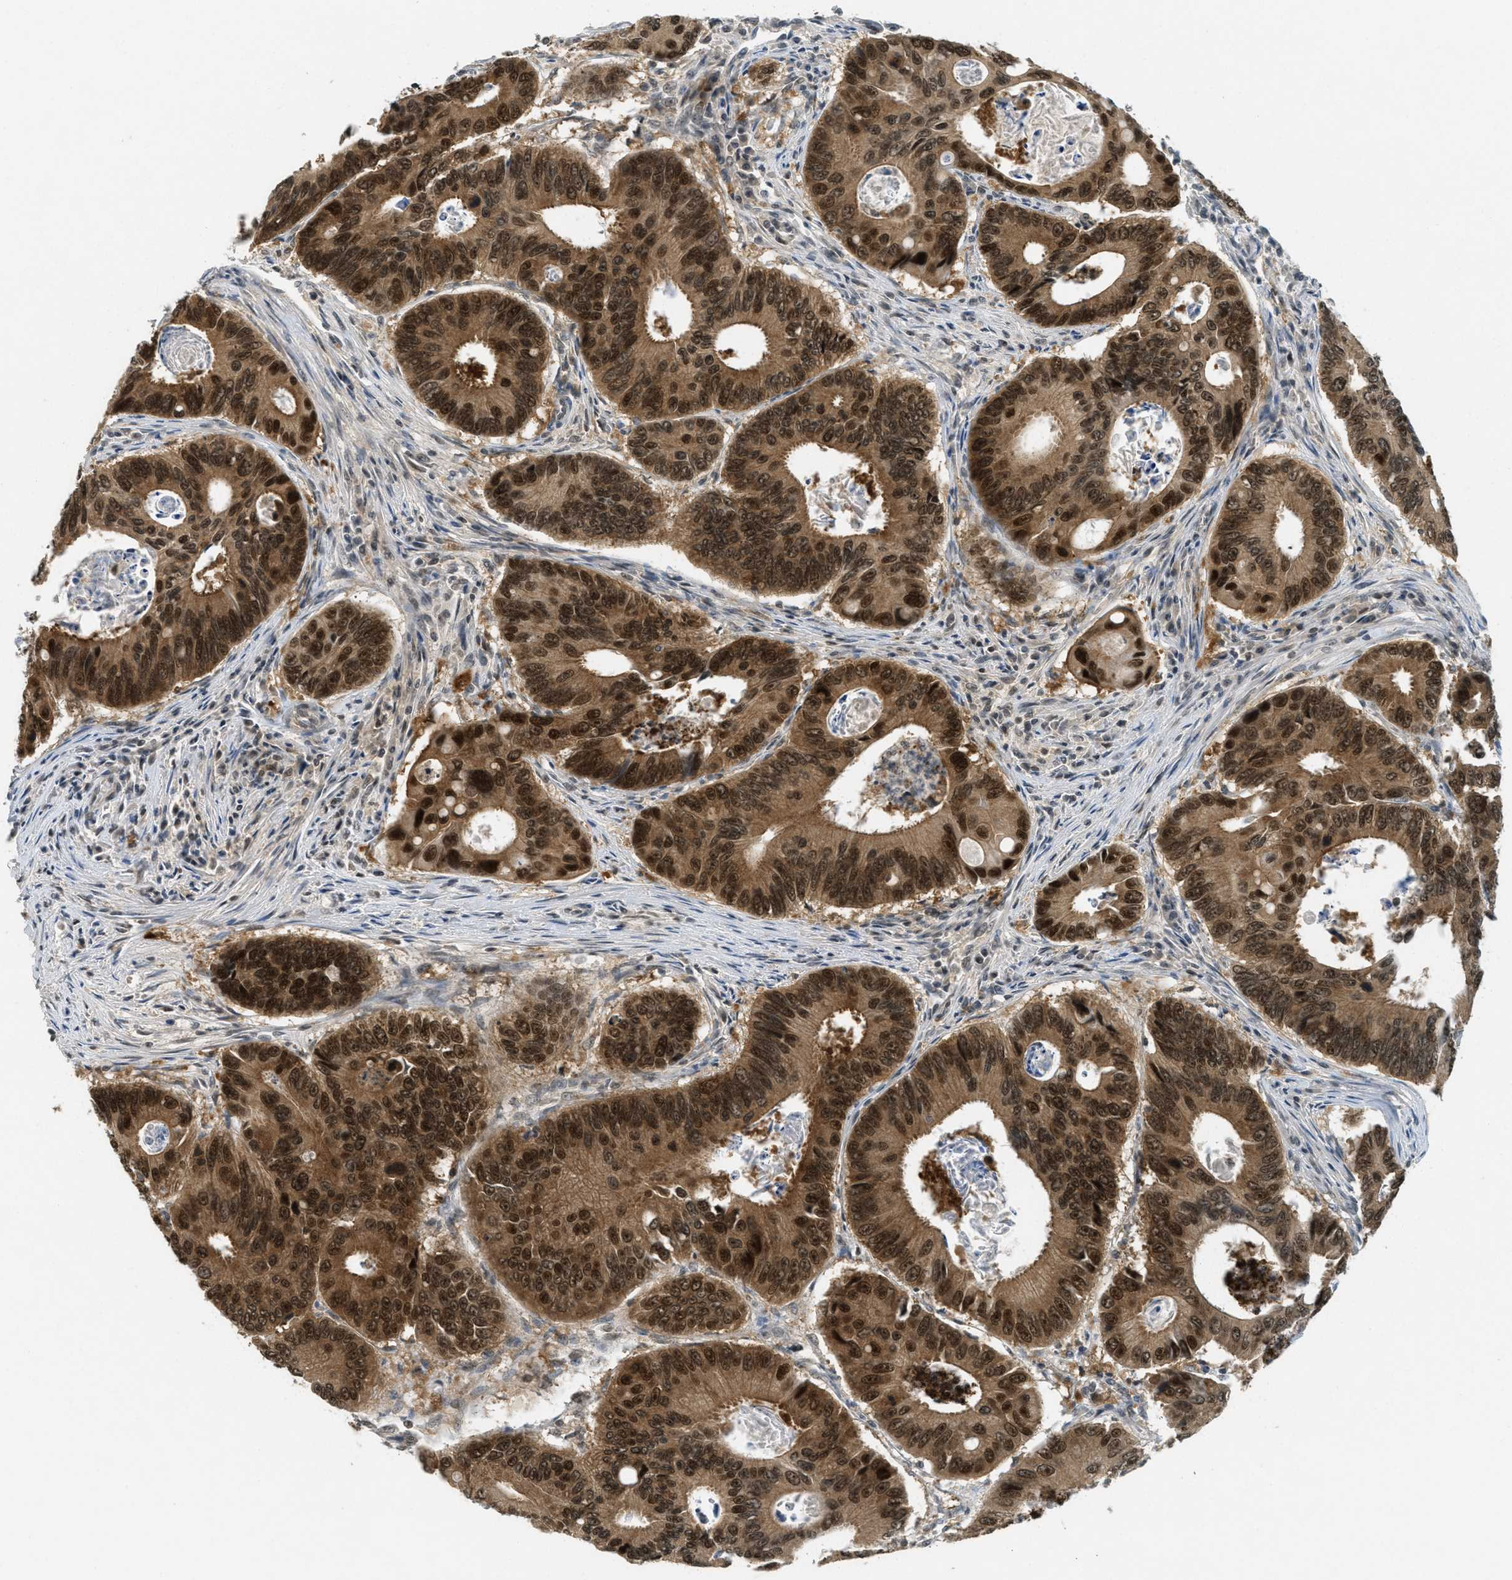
{"staining": {"intensity": "moderate", "quantity": ">75%", "location": "cytoplasmic/membranous,nuclear"}, "tissue": "colorectal cancer", "cell_type": "Tumor cells", "image_type": "cancer", "snomed": [{"axis": "morphology", "description": "Inflammation, NOS"}, {"axis": "morphology", "description": "Adenocarcinoma, NOS"}, {"axis": "topography", "description": "Colon"}], "caption": "A brown stain labels moderate cytoplasmic/membranous and nuclear positivity of a protein in human colorectal cancer (adenocarcinoma) tumor cells. The staining was performed using DAB, with brown indicating positive protein expression. Nuclei are stained blue with hematoxylin.", "gene": "DNAJB1", "patient": {"sex": "male", "age": 72}}